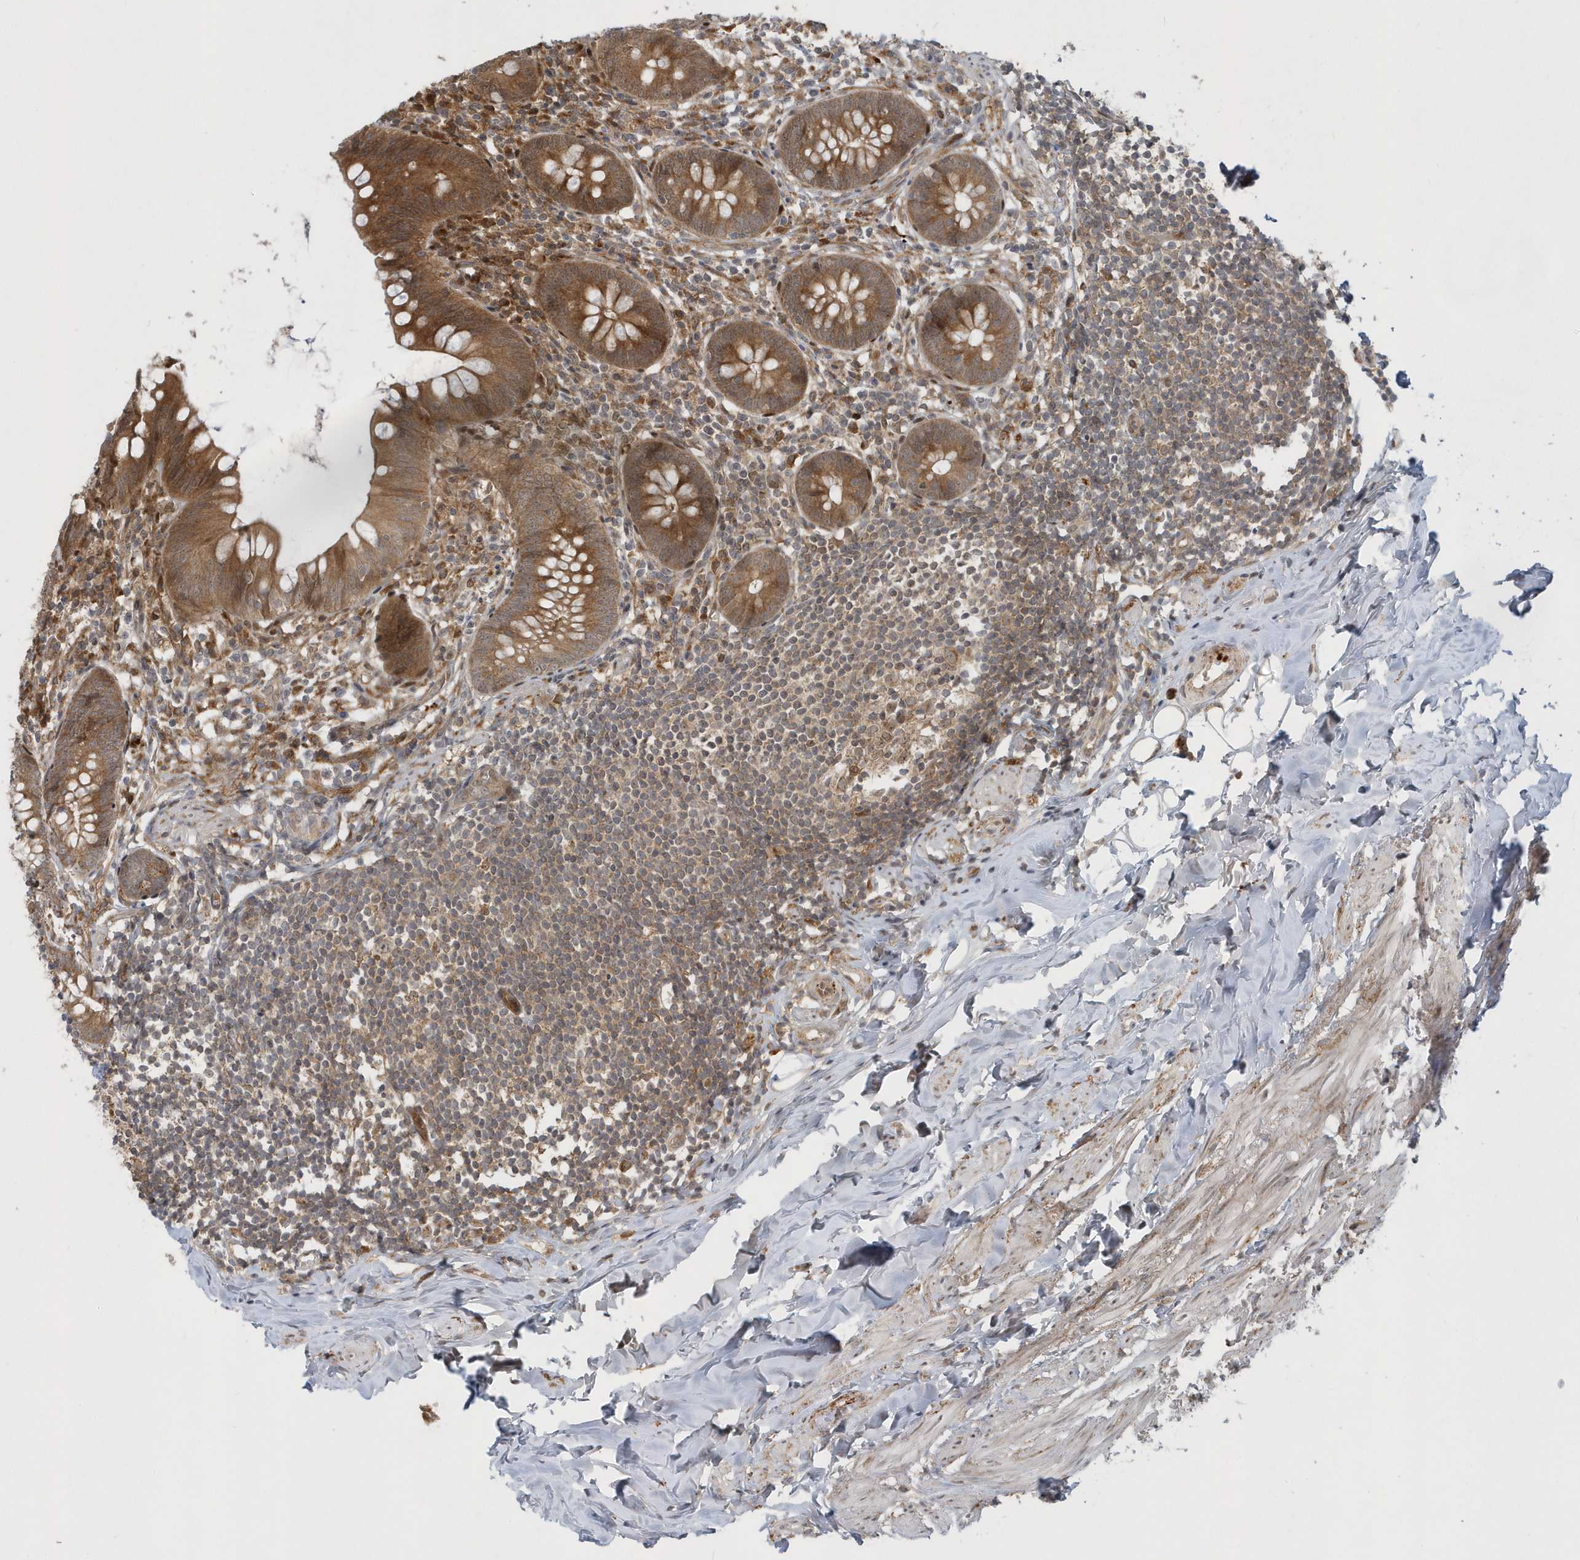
{"staining": {"intensity": "strong", "quantity": ">75%", "location": "cytoplasmic/membranous"}, "tissue": "appendix", "cell_type": "Glandular cells", "image_type": "normal", "snomed": [{"axis": "morphology", "description": "Normal tissue, NOS"}, {"axis": "topography", "description": "Appendix"}], "caption": "IHC photomicrograph of normal appendix: human appendix stained using immunohistochemistry (IHC) exhibits high levels of strong protein expression localized specifically in the cytoplasmic/membranous of glandular cells, appearing as a cytoplasmic/membranous brown color.", "gene": "ATG4A", "patient": {"sex": "female", "age": 62}}